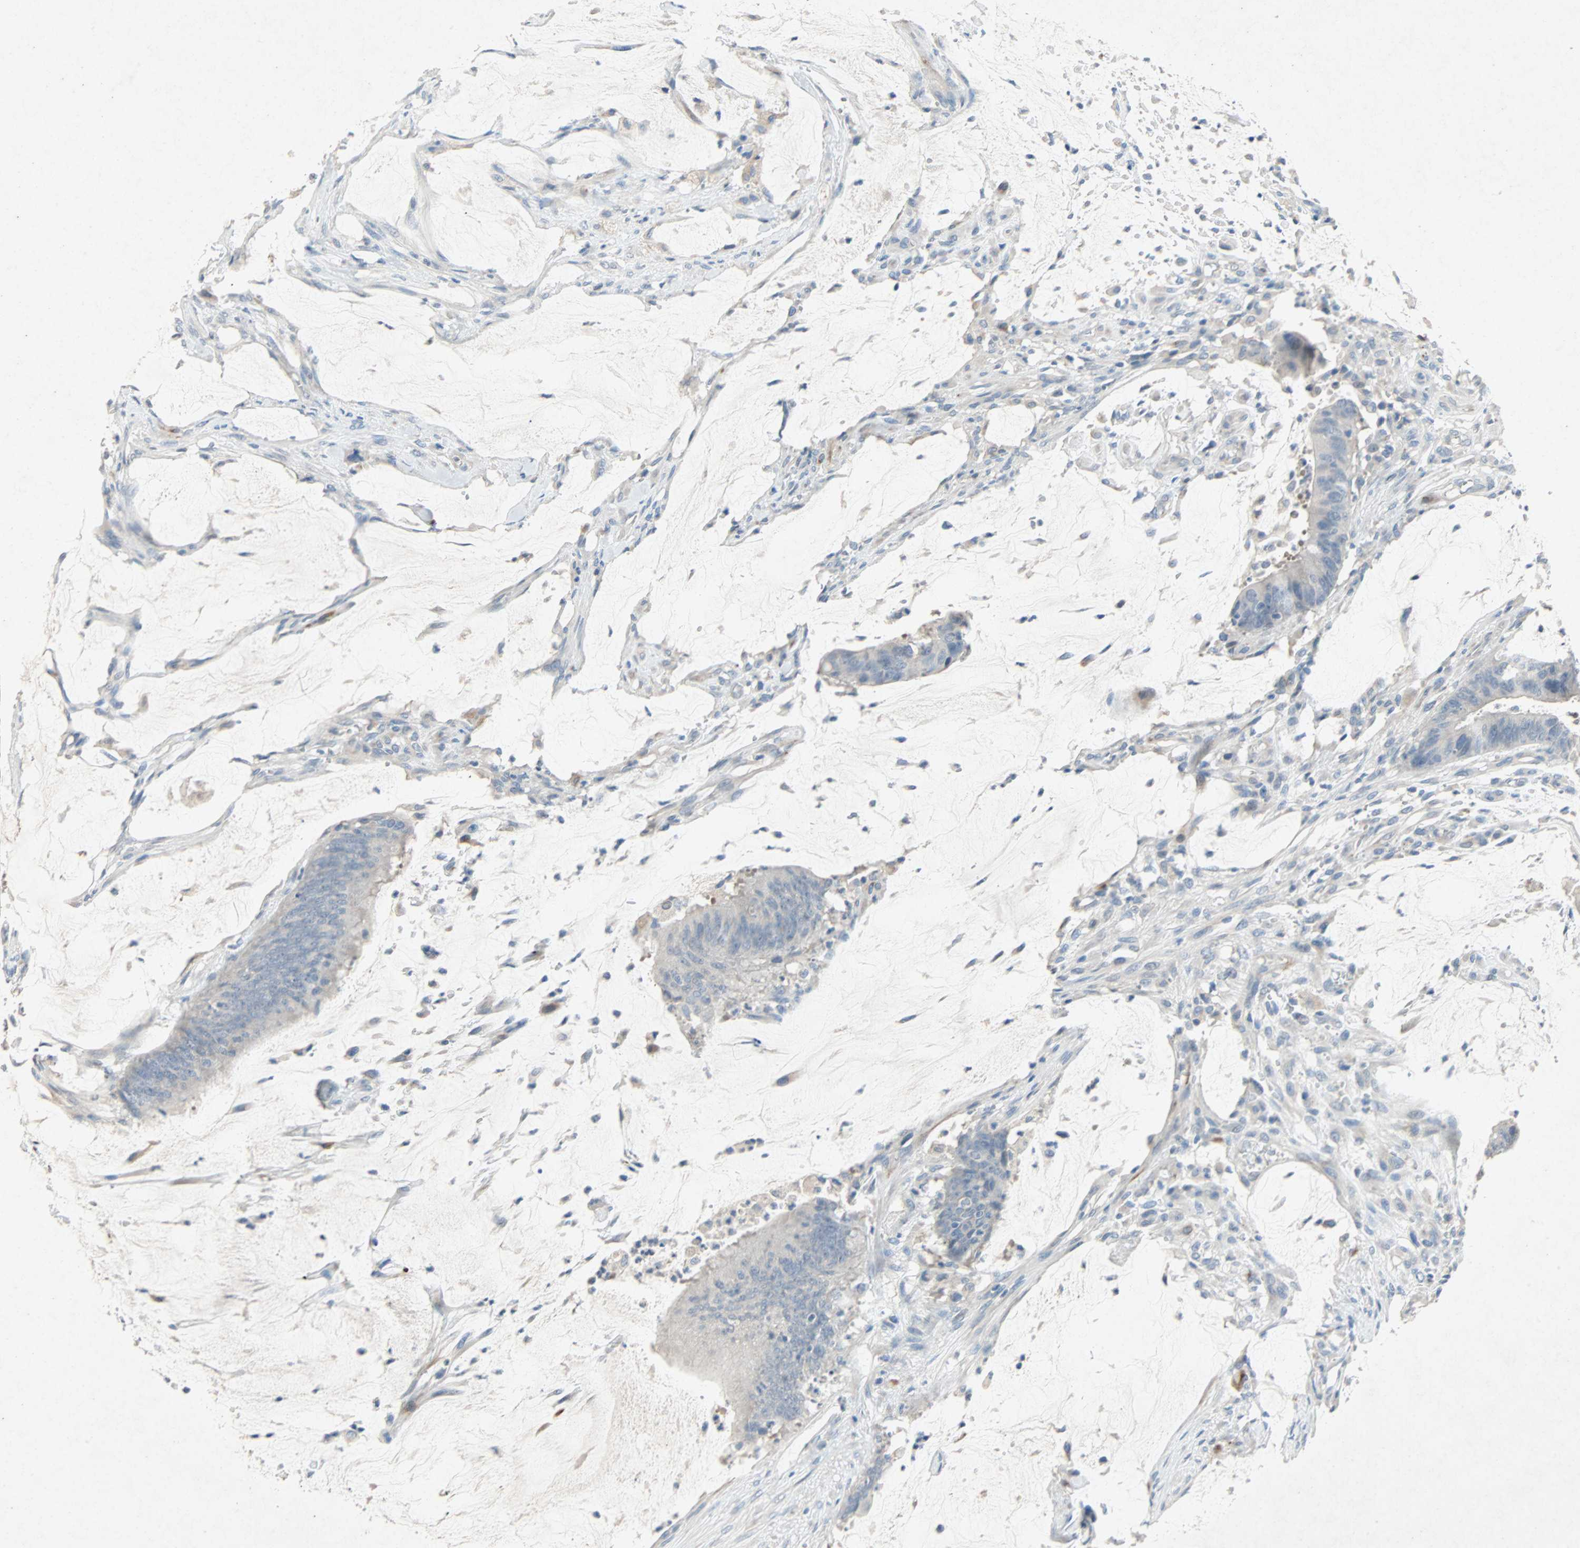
{"staining": {"intensity": "negative", "quantity": "none", "location": "none"}, "tissue": "colorectal cancer", "cell_type": "Tumor cells", "image_type": "cancer", "snomed": [{"axis": "morphology", "description": "Adenocarcinoma, NOS"}, {"axis": "topography", "description": "Rectum"}], "caption": "There is no significant staining in tumor cells of colorectal cancer.", "gene": "PCDHB2", "patient": {"sex": "female", "age": 66}}